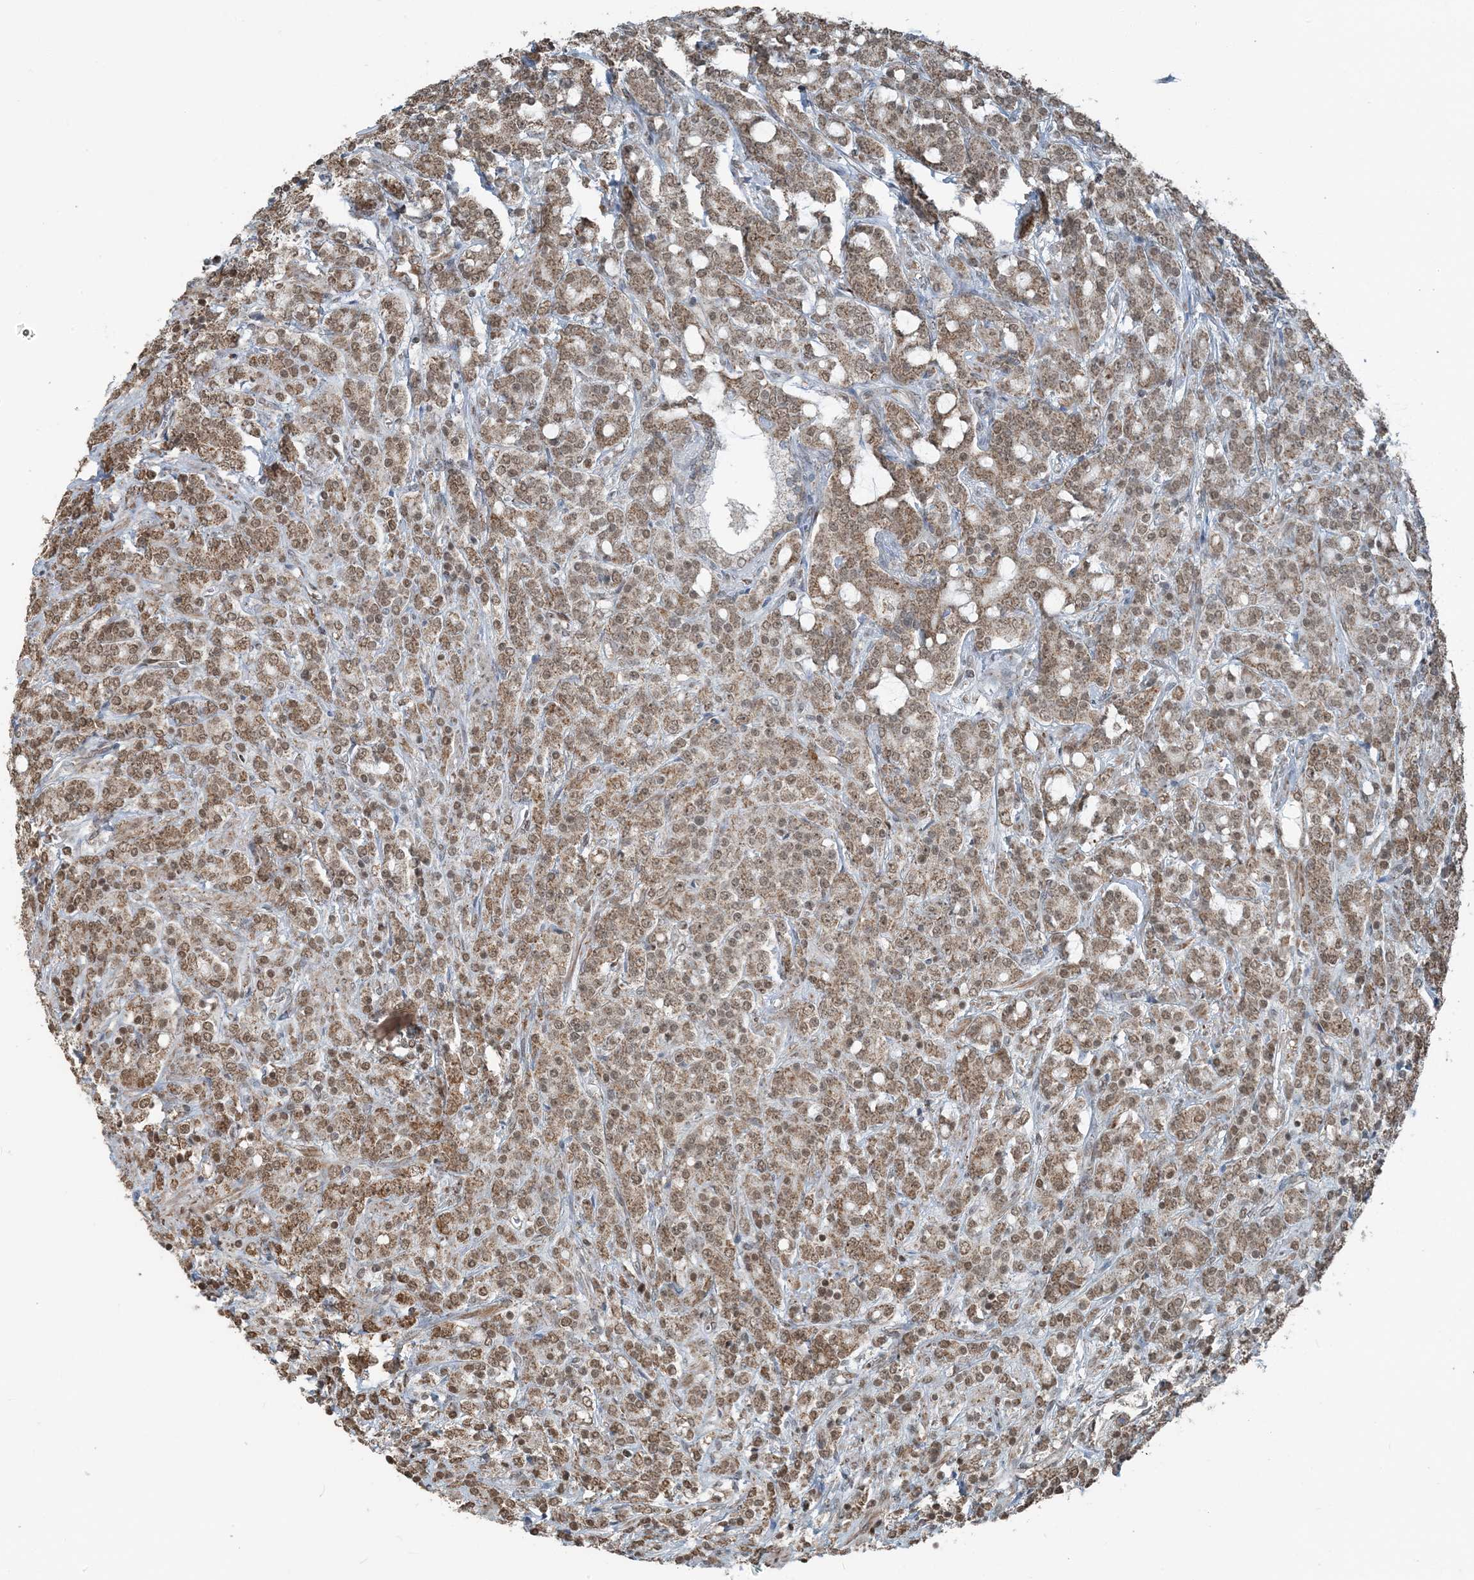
{"staining": {"intensity": "moderate", "quantity": ">75%", "location": "cytoplasmic/membranous,nuclear"}, "tissue": "prostate cancer", "cell_type": "Tumor cells", "image_type": "cancer", "snomed": [{"axis": "morphology", "description": "Adenocarcinoma, High grade"}, {"axis": "topography", "description": "Prostate"}], "caption": "Immunohistochemical staining of prostate high-grade adenocarcinoma reveals medium levels of moderate cytoplasmic/membranous and nuclear protein positivity in approximately >75% of tumor cells. (Brightfield microscopy of DAB IHC at high magnification).", "gene": "PILRB", "patient": {"sex": "male", "age": 62}}